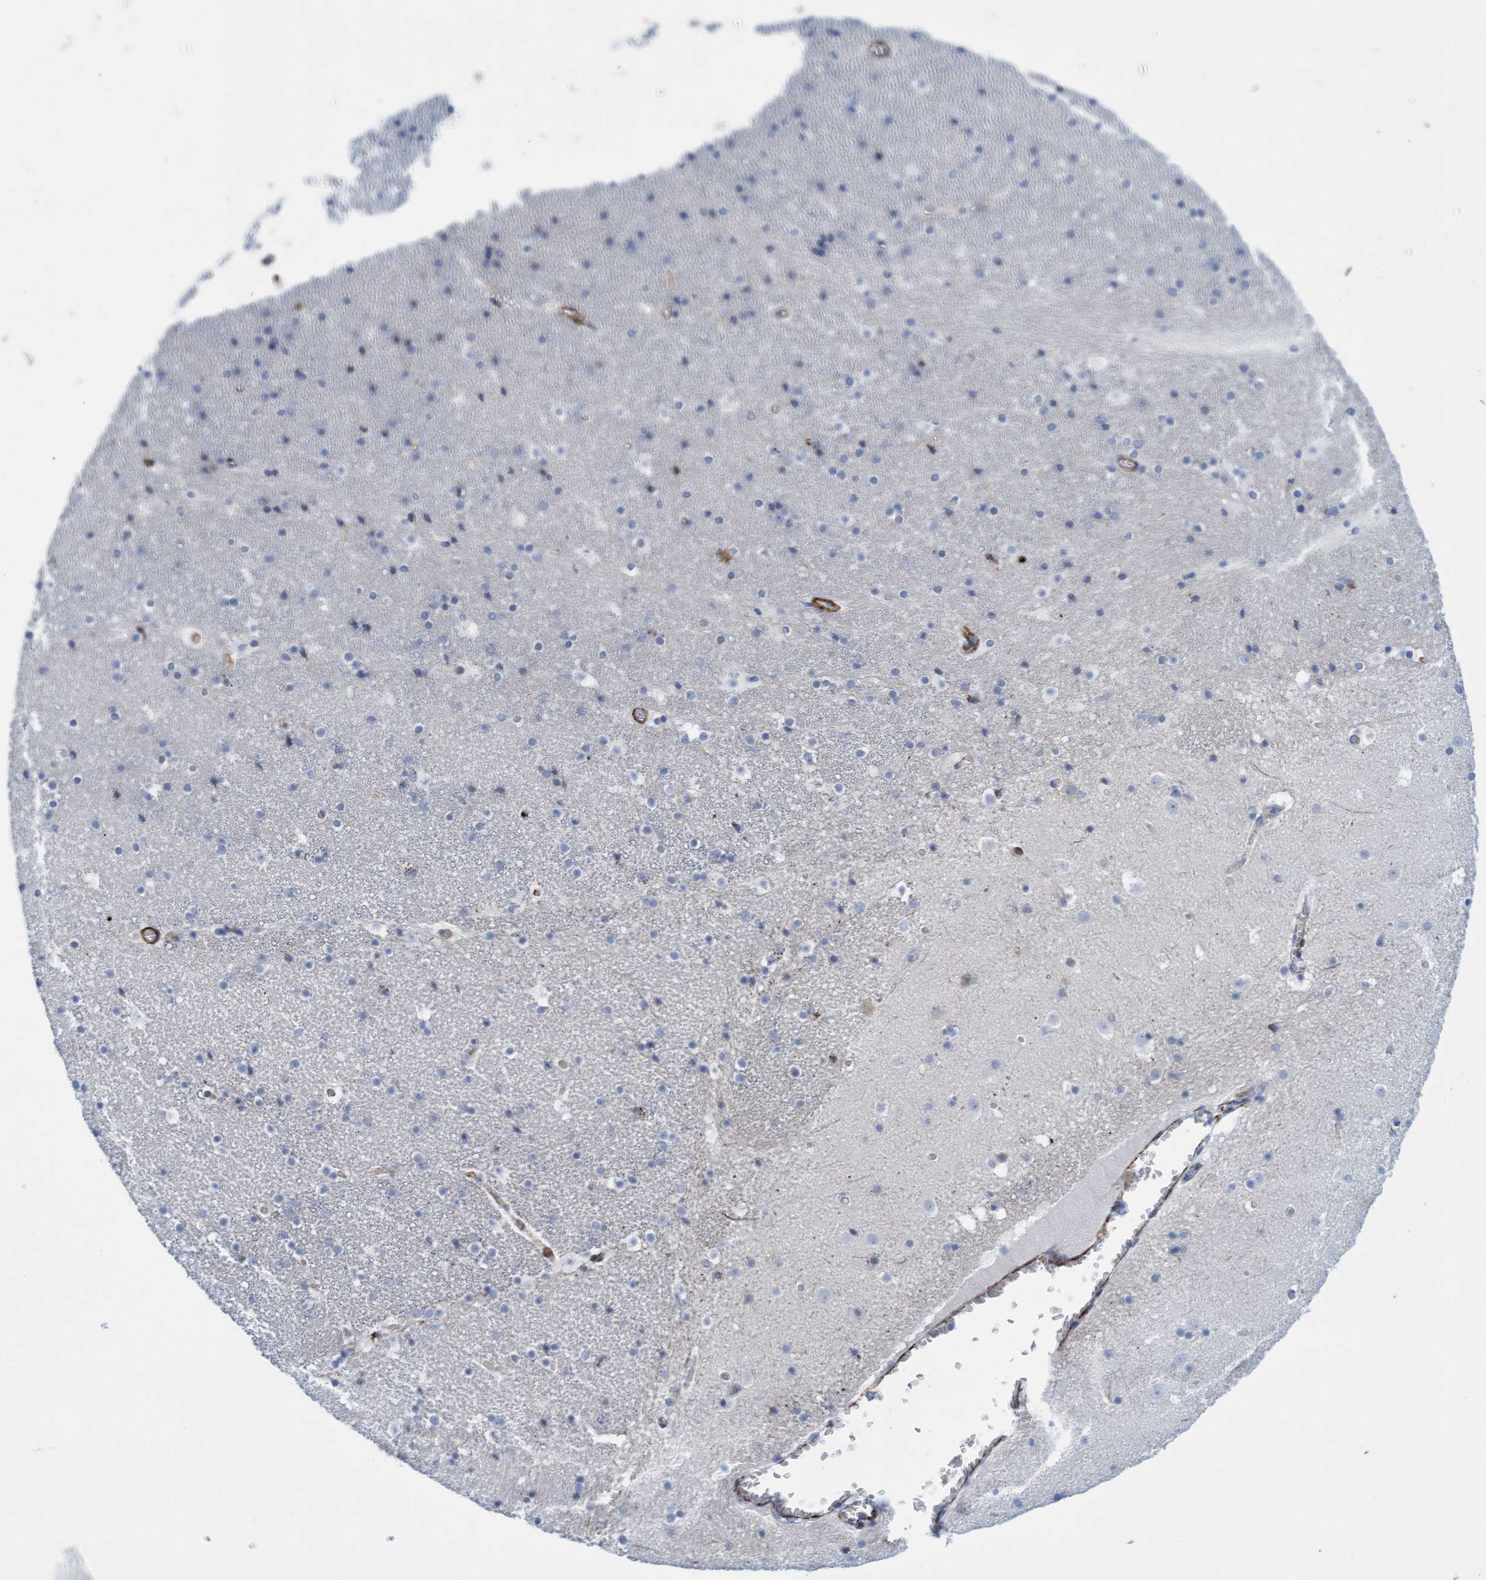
{"staining": {"intensity": "negative", "quantity": "none", "location": "none"}, "tissue": "caudate", "cell_type": "Glial cells", "image_type": "normal", "snomed": [{"axis": "morphology", "description": "Normal tissue, NOS"}, {"axis": "topography", "description": "Lateral ventricle wall"}], "caption": "Immunohistochemistry micrograph of unremarkable caudate: human caudate stained with DAB (3,3'-diaminobenzidine) reveals no significant protein expression in glial cells. (DAB immunohistochemistry with hematoxylin counter stain).", "gene": "MTFR1", "patient": {"sex": "male", "age": 45}}